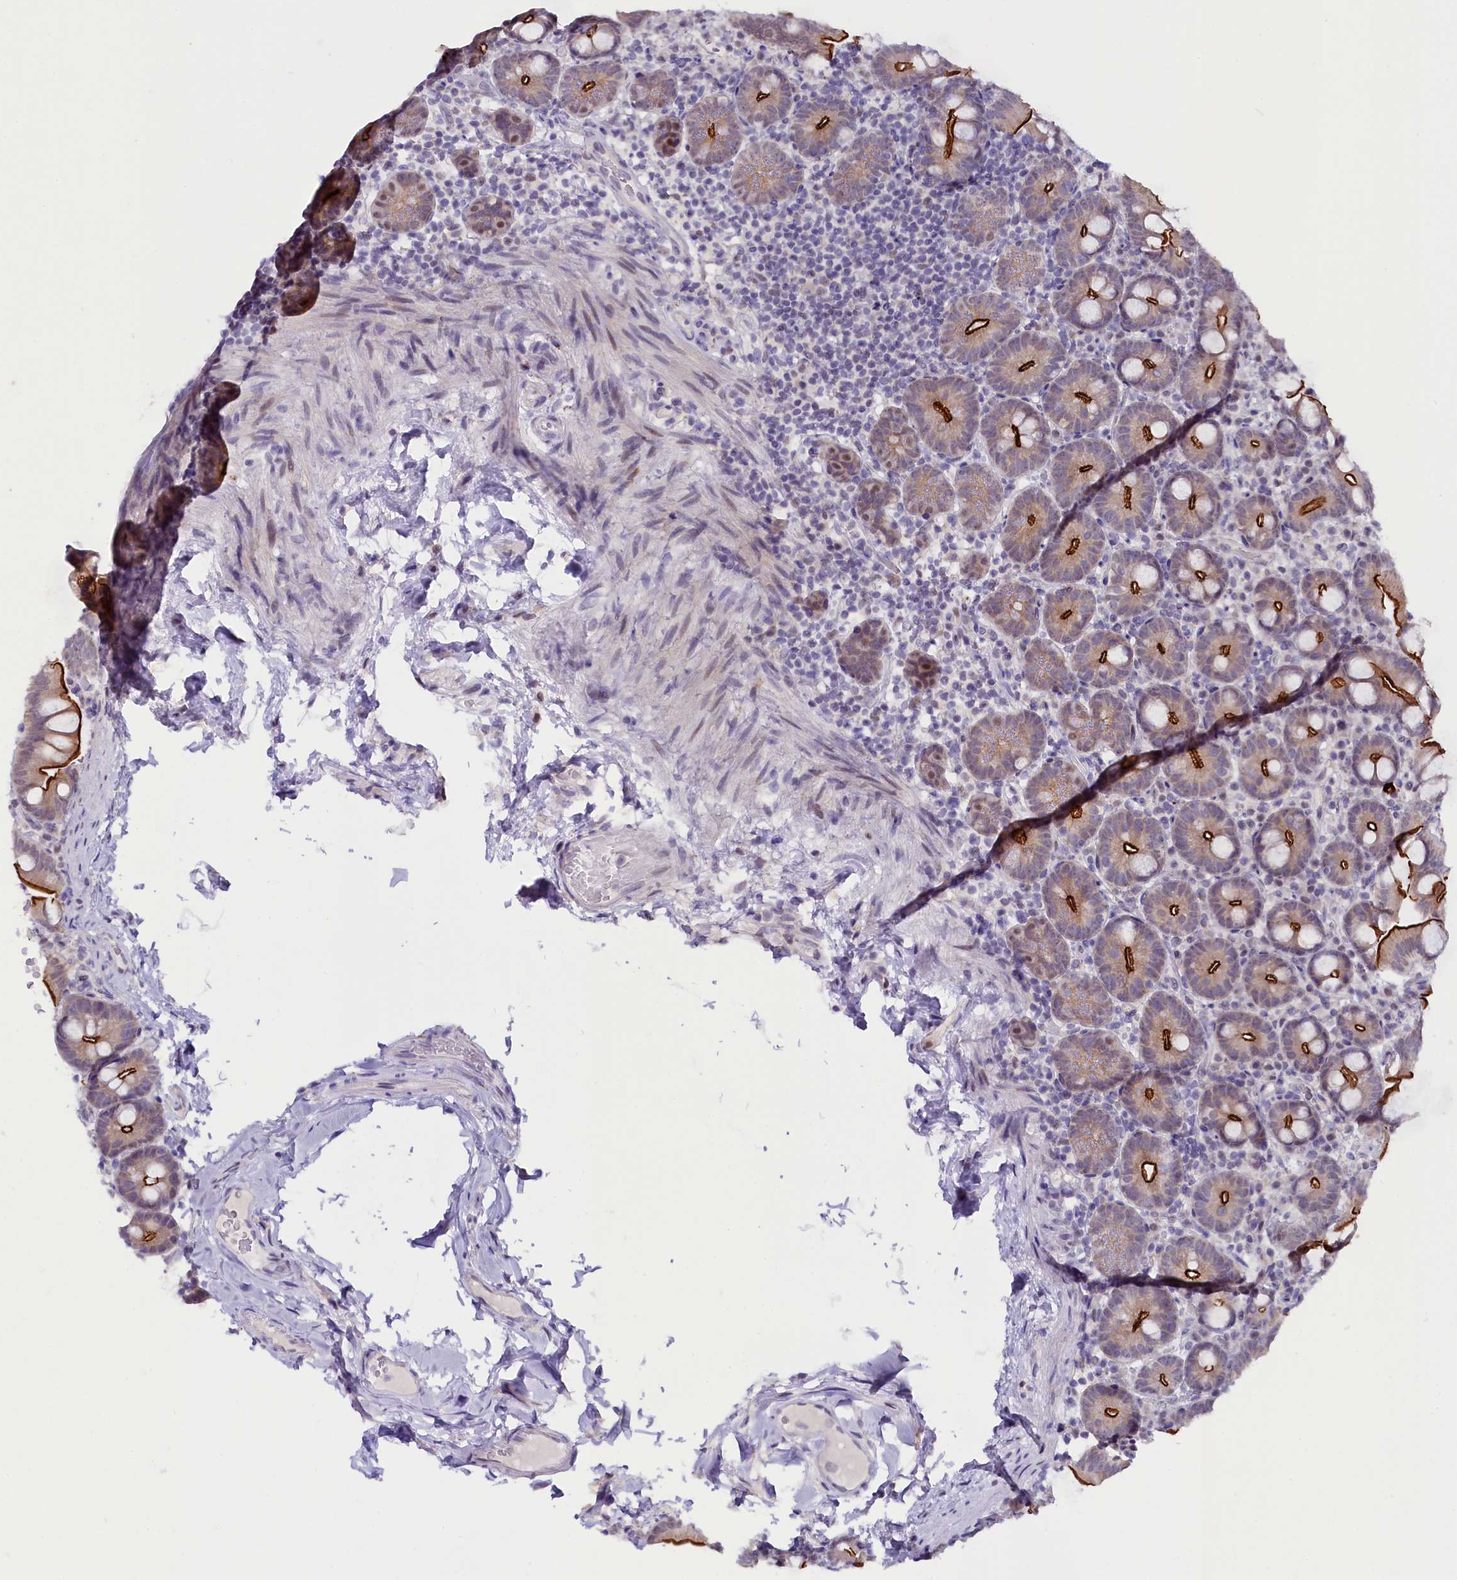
{"staining": {"intensity": "strong", "quantity": "25%-75%", "location": "cytoplasmic/membranous"}, "tissue": "small intestine", "cell_type": "Glandular cells", "image_type": "normal", "snomed": [{"axis": "morphology", "description": "Normal tissue, NOS"}, {"axis": "topography", "description": "Small intestine"}], "caption": "Immunohistochemical staining of benign human small intestine demonstrates high levels of strong cytoplasmic/membranous staining in approximately 25%-75% of glandular cells.", "gene": "OSGEP", "patient": {"sex": "female", "age": 68}}